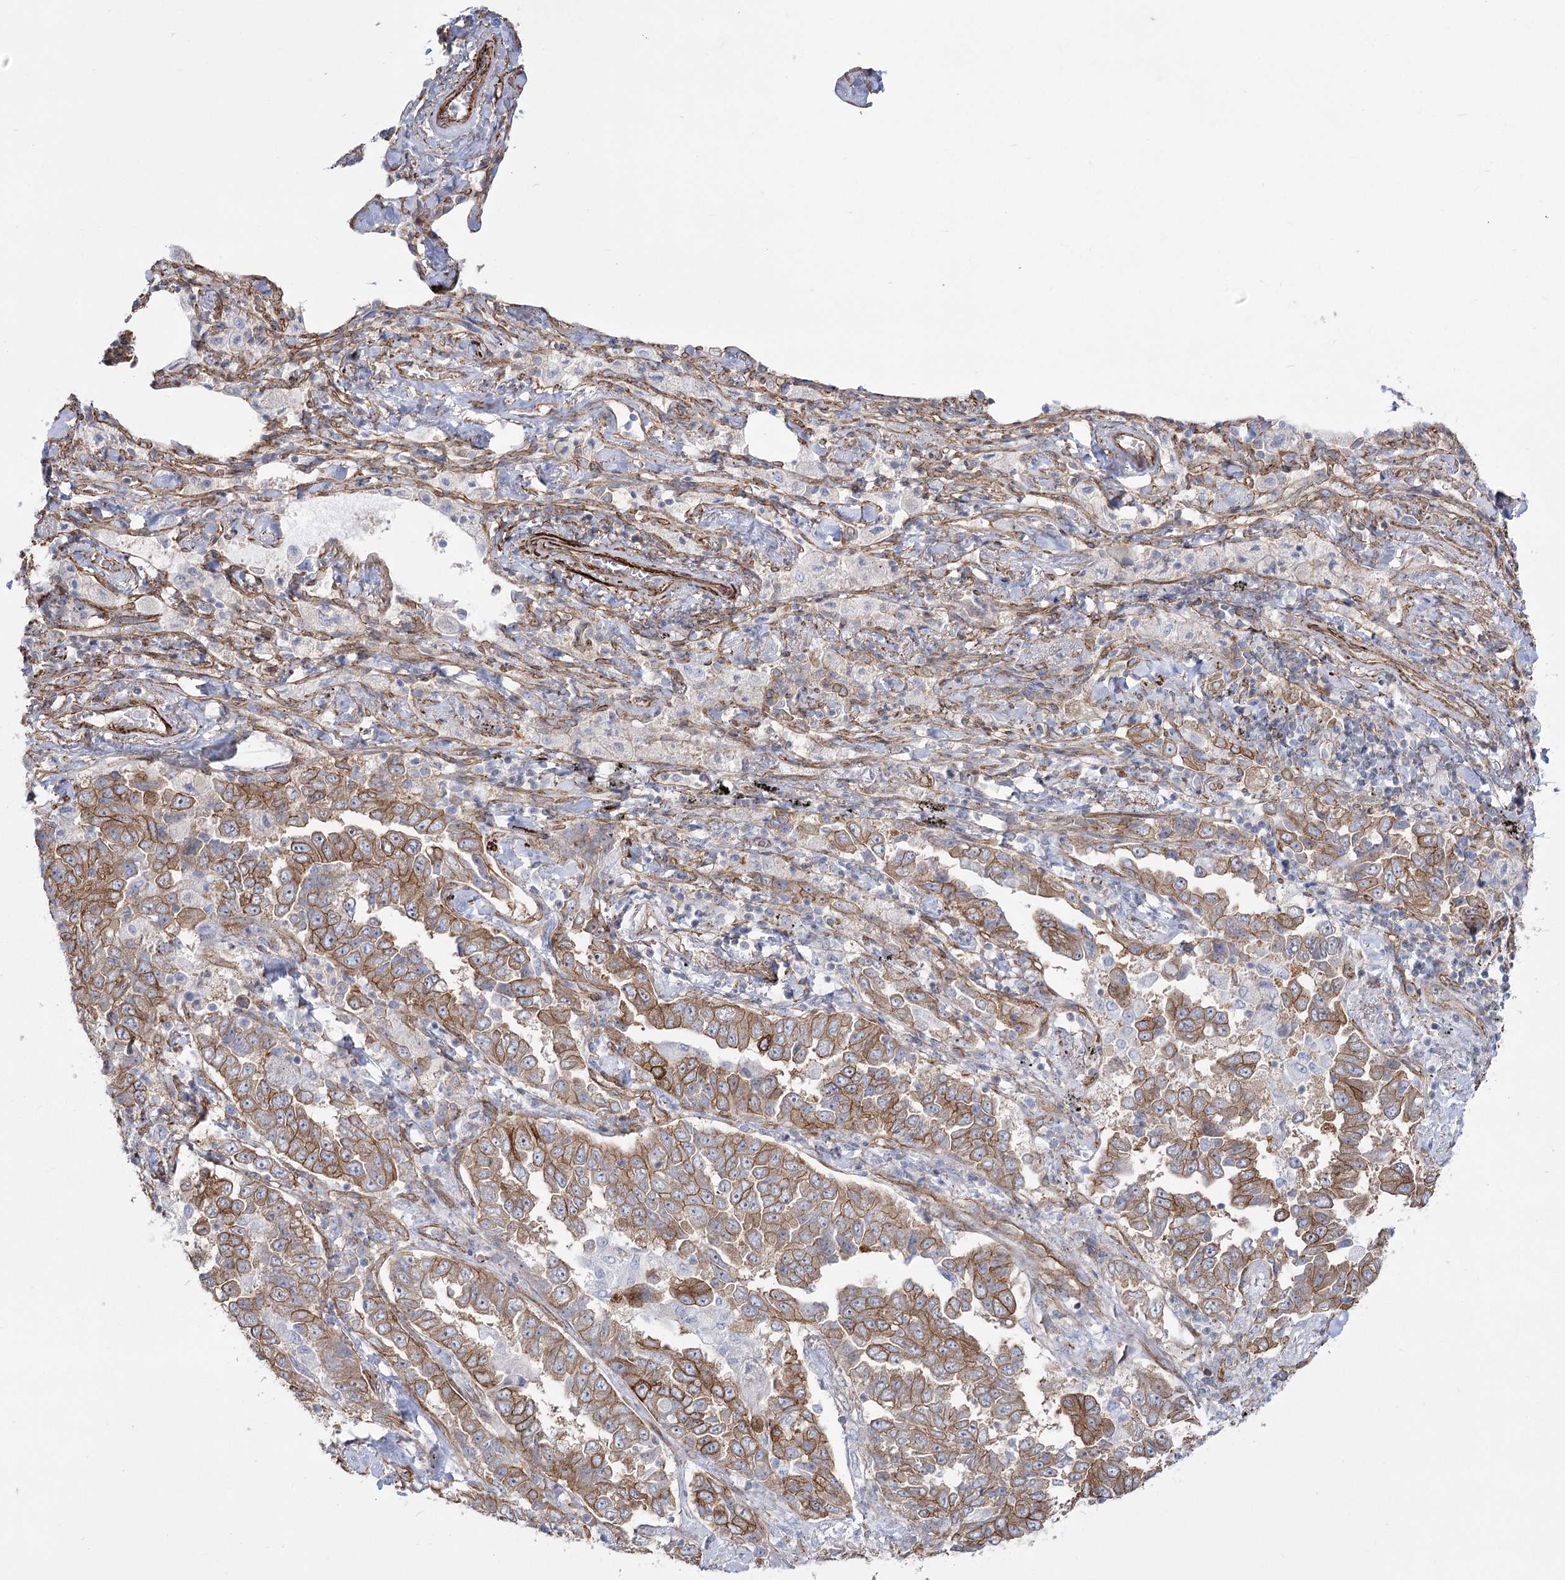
{"staining": {"intensity": "moderate", "quantity": ">75%", "location": "cytoplasmic/membranous"}, "tissue": "lung cancer", "cell_type": "Tumor cells", "image_type": "cancer", "snomed": [{"axis": "morphology", "description": "Adenocarcinoma, NOS"}, {"axis": "topography", "description": "Lung"}], "caption": "There is medium levels of moderate cytoplasmic/membranous staining in tumor cells of adenocarcinoma (lung), as demonstrated by immunohistochemical staining (brown color).", "gene": "PLEKHA5", "patient": {"sex": "female", "age": 51}}